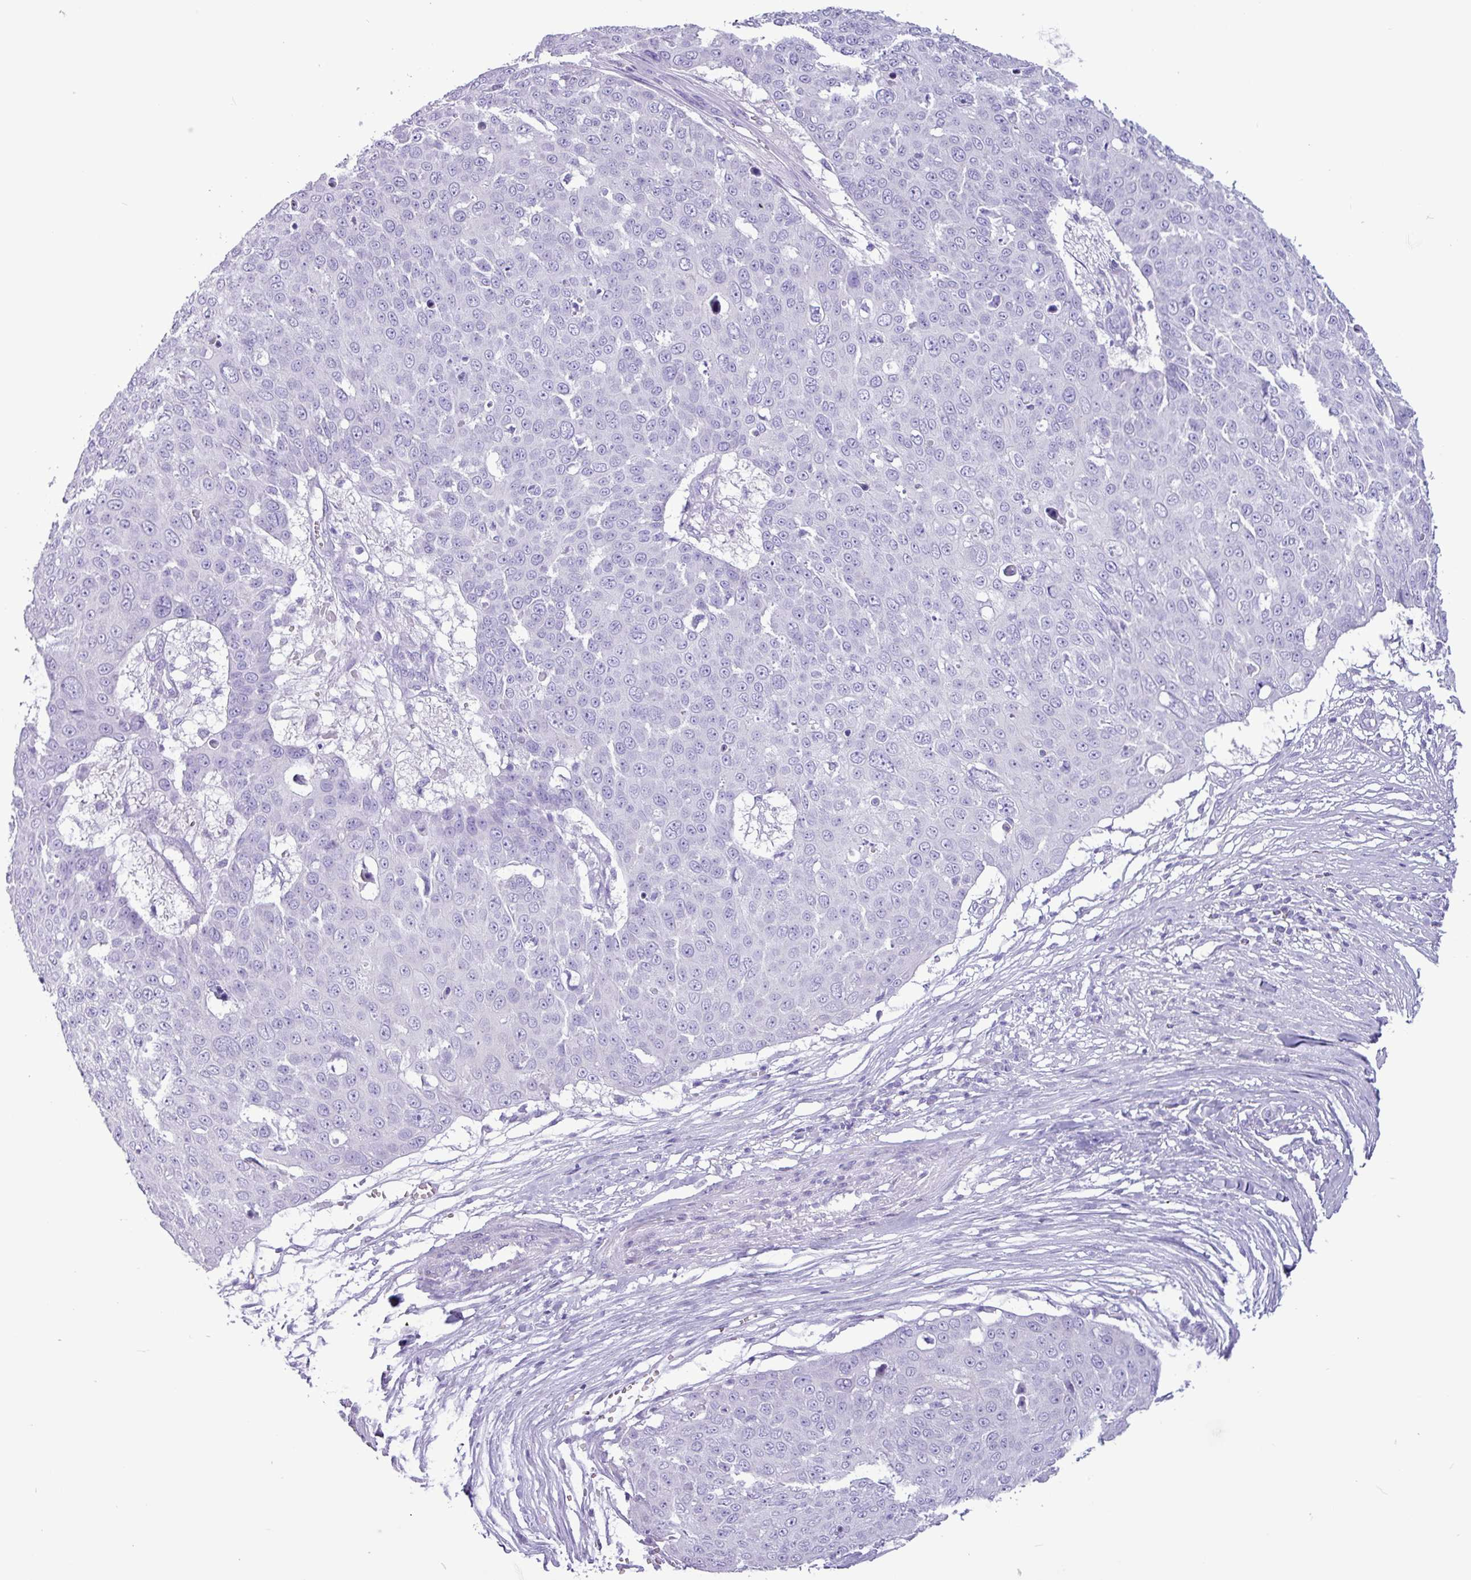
{"staining": {"intensity": "negative", "quantity": "none", "location": "none"}, "tissue": "skin cancer", "cell_type": "Tumor cells", "image_type": "cancer", "snomed": [{"axis": "morphology", "description": "Squamous cell carcinoma, NOS"}, {"axis": "topography", "description": "Skin"}], "caption": "Skin cancer was stained to show a protein in brown. There is no significant expression in tumor cells.", "gene": "CKMT2", "patient": {"sex": "male", "age": 71}}